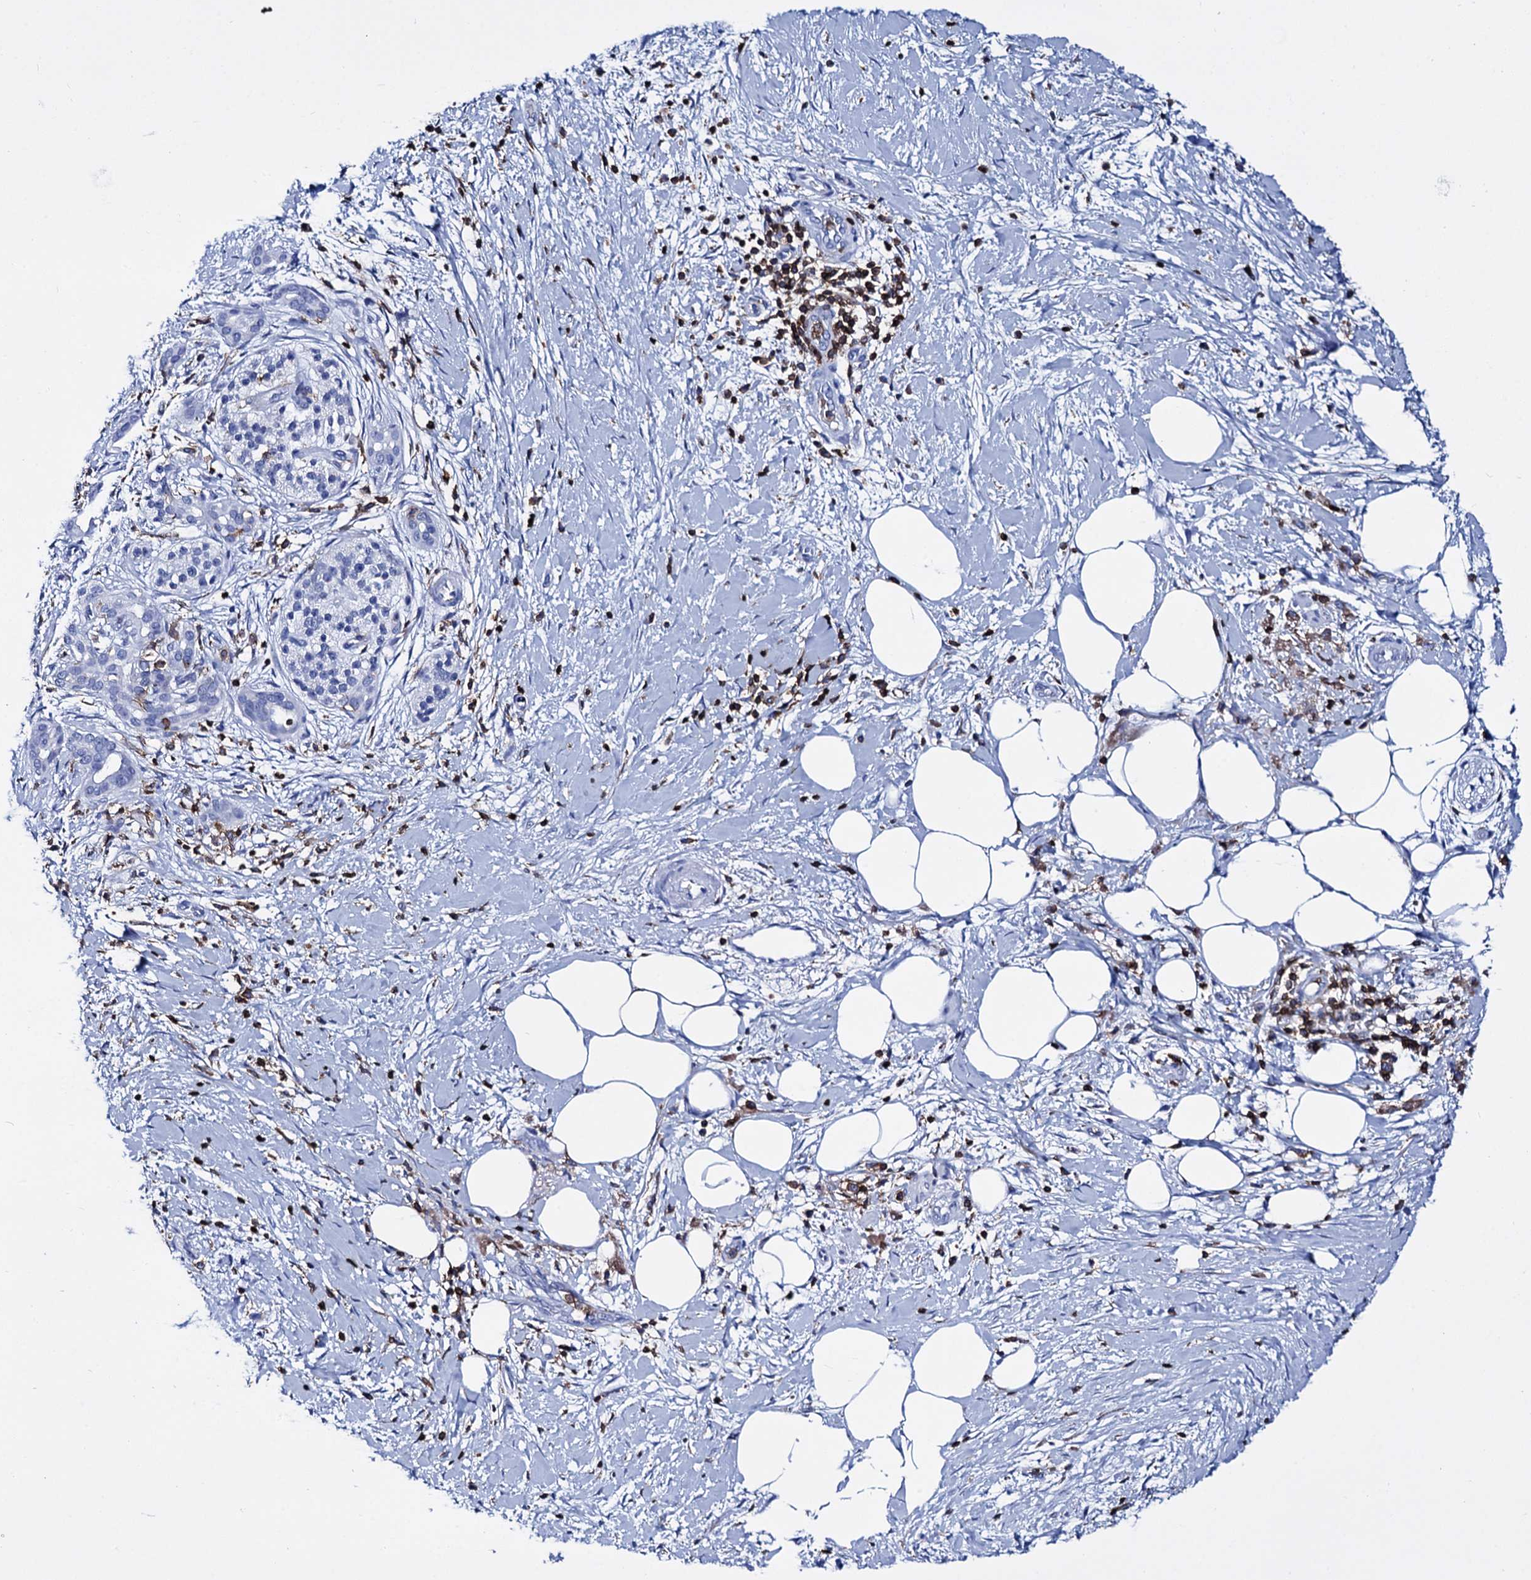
{"staining": {"intensity": "negative", "quantity": "none", "location": "none"}, "tissue": "pancreatic cancer", "cell_type": "Tumor cells", "image_type": "cancer", "snomed": [{"axis": "morphology", "description": "Adenocarcinoma, NOS"}, {"axis": "topography", "description": "Pancreas"}], "caption": "Protein analysis of pancreatic cancer (adenocarcinoma) exhibits no significant expression in tumor cells.", "gene": "DEF6", "patient": {"sex": "male", "age": 58}}